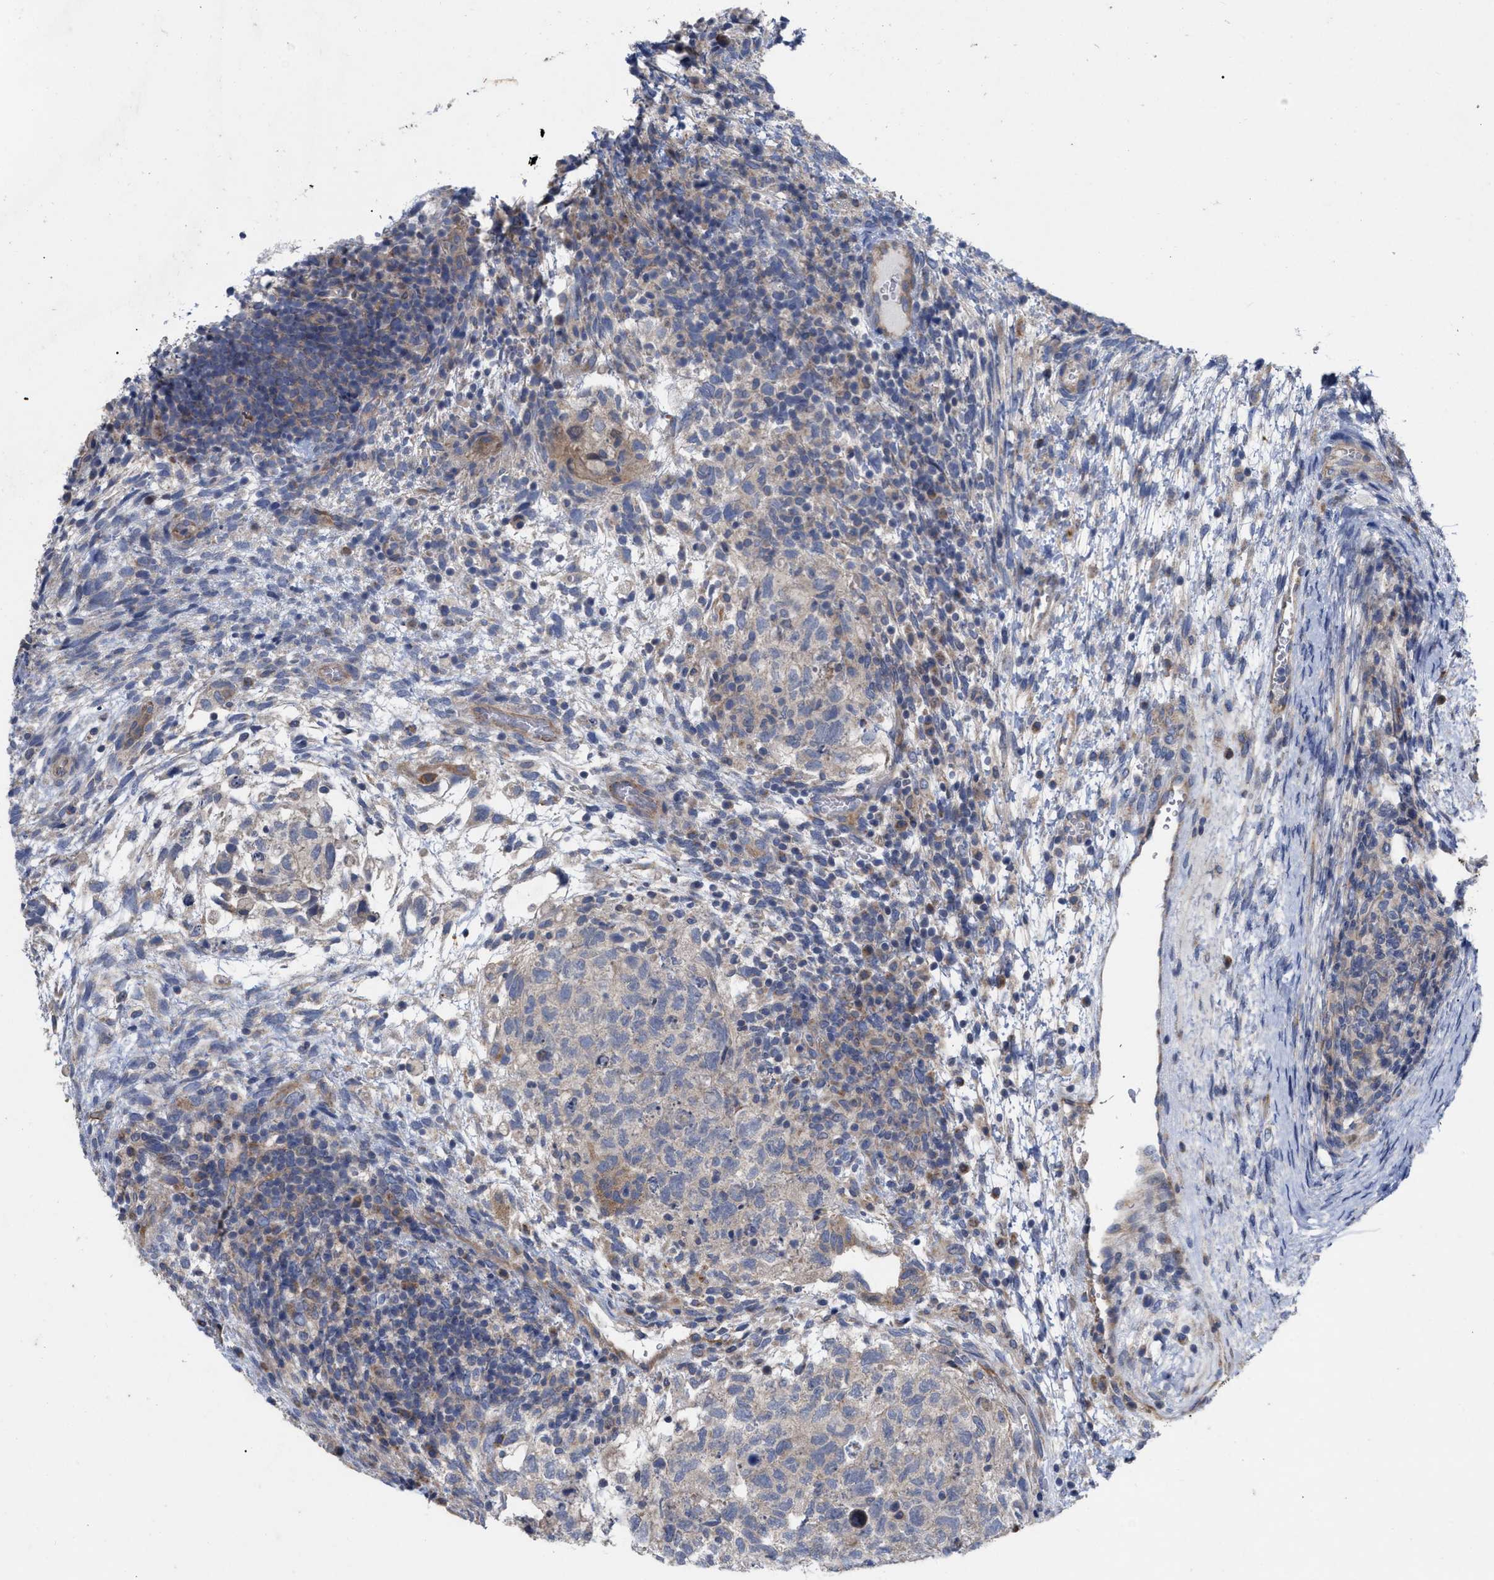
{"staining": {"intensity": "moderate", "quantity": "<25%", "location": "cytoplasmic/membranous"}, "tissue": "testis cancer", "cell_type": "Tumor cells", "image_type": "cancer", "snomed": [{"axis": "morphology", "description": "Carcinoma, Embryonal, NOS"}, {"axis": "topography", "description": "Testis"}], "caption": "Protein staining of testis cancer (embryonal carcinoma) tissue demonstrates moderate cytoplasmic/membranous expression in about <25% of tumor cells.", "gene": "VIP", "patient": {"sex": "male", "age": 36}}